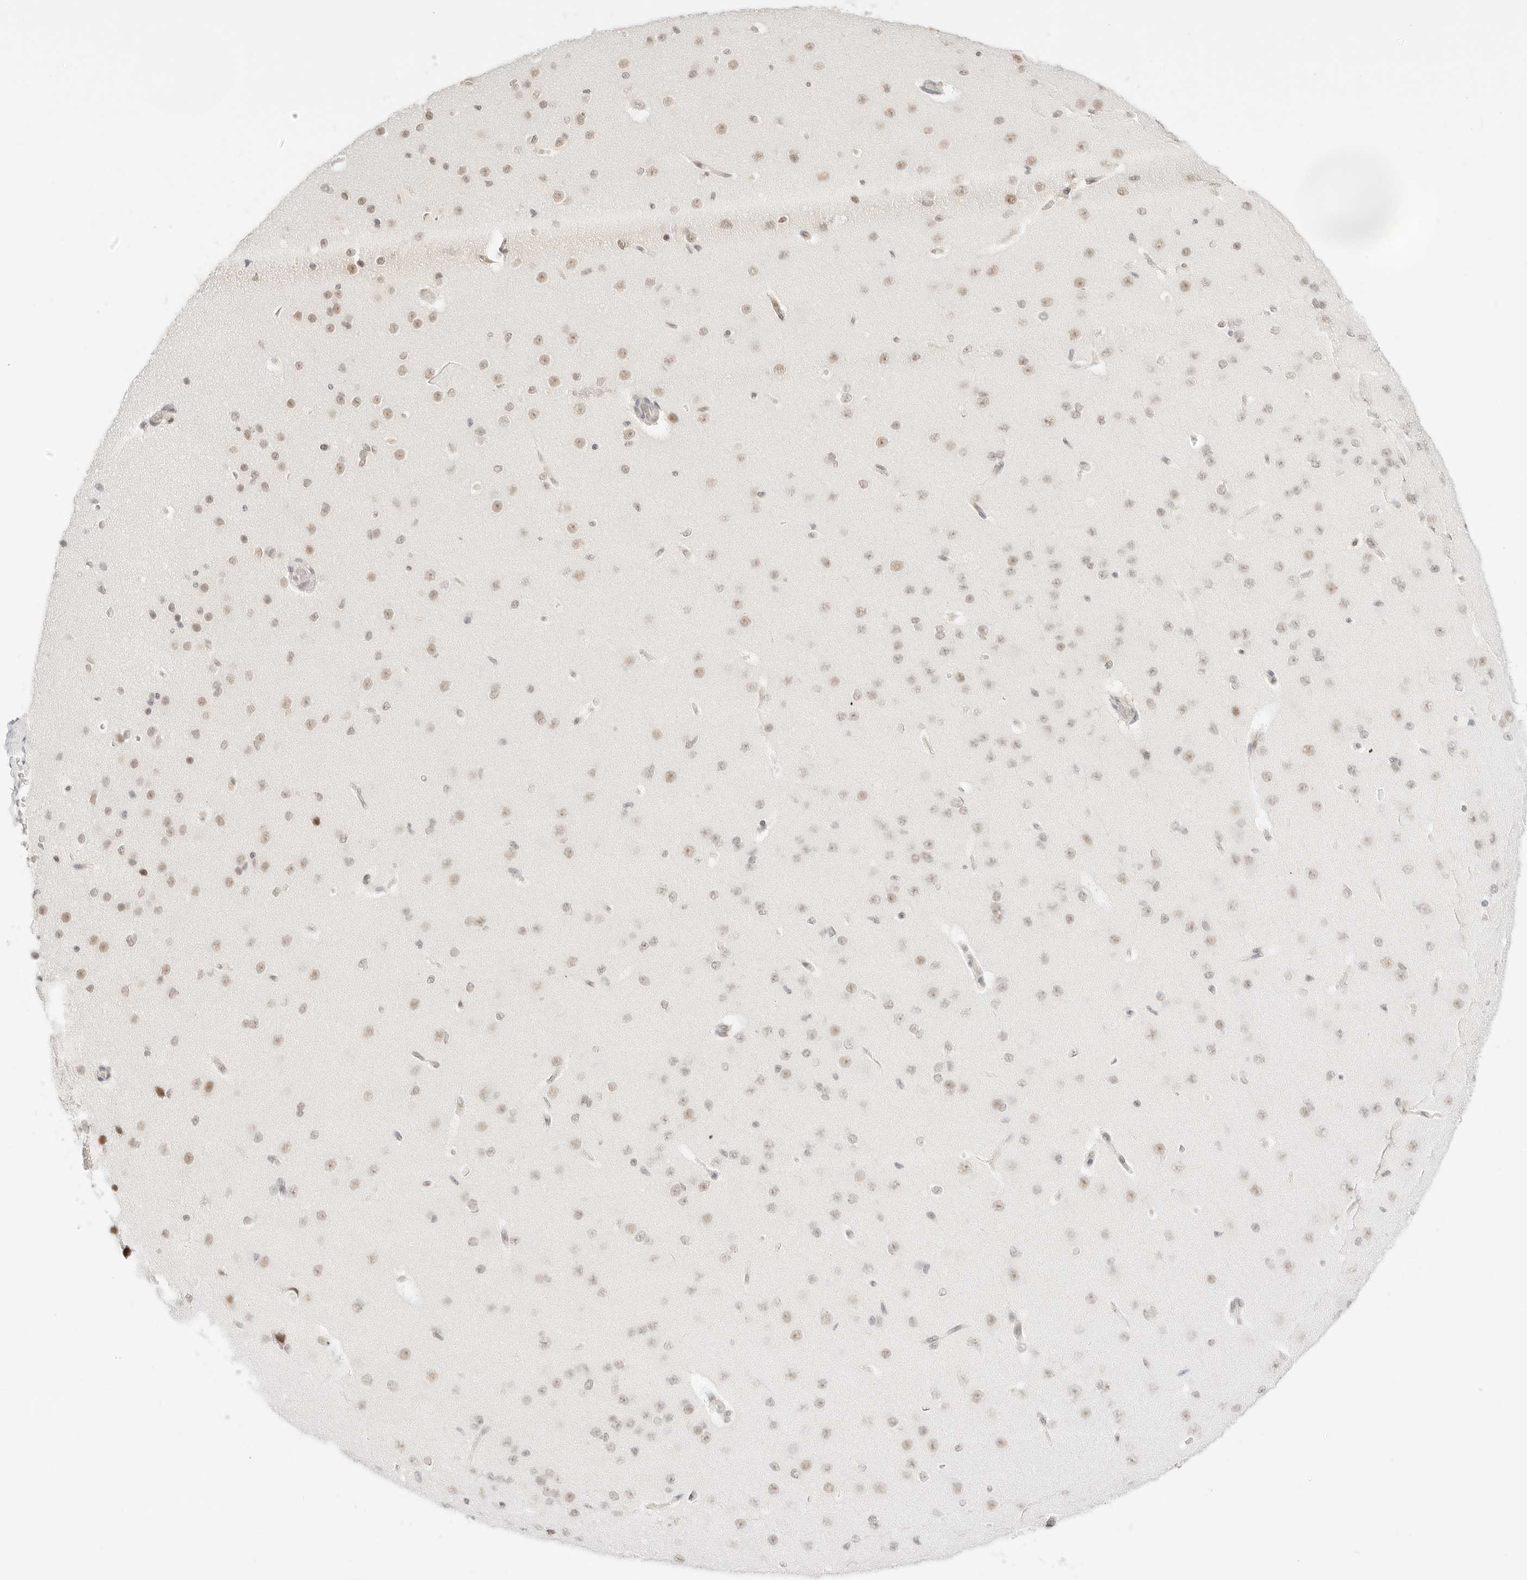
{"staining": {"intensity": "weak", "quantity": ">75%", "location": "nuclear"}, "tissue": "cerebral cortex", "cell_type": "Endothelial cells", "image_type": "normal", "snomed": [{"axis": "morphology", "description": "Normal tissue, NOS"}, {"axis": "morphology", "description": "Developmental malformation"}, {"axis": "topography", "description": "Cerebral cortex"}], "caption": "Immunohistochemical staining of unremarkable human cerebral cortex exhibits >75% levels of weak nuclear protein staining in about >75% of endothelial cells. (IHC, brightfield microscopy, high magnification).", "gene": "ITGA6", "patient": {"sex": "female", "age": 30}}